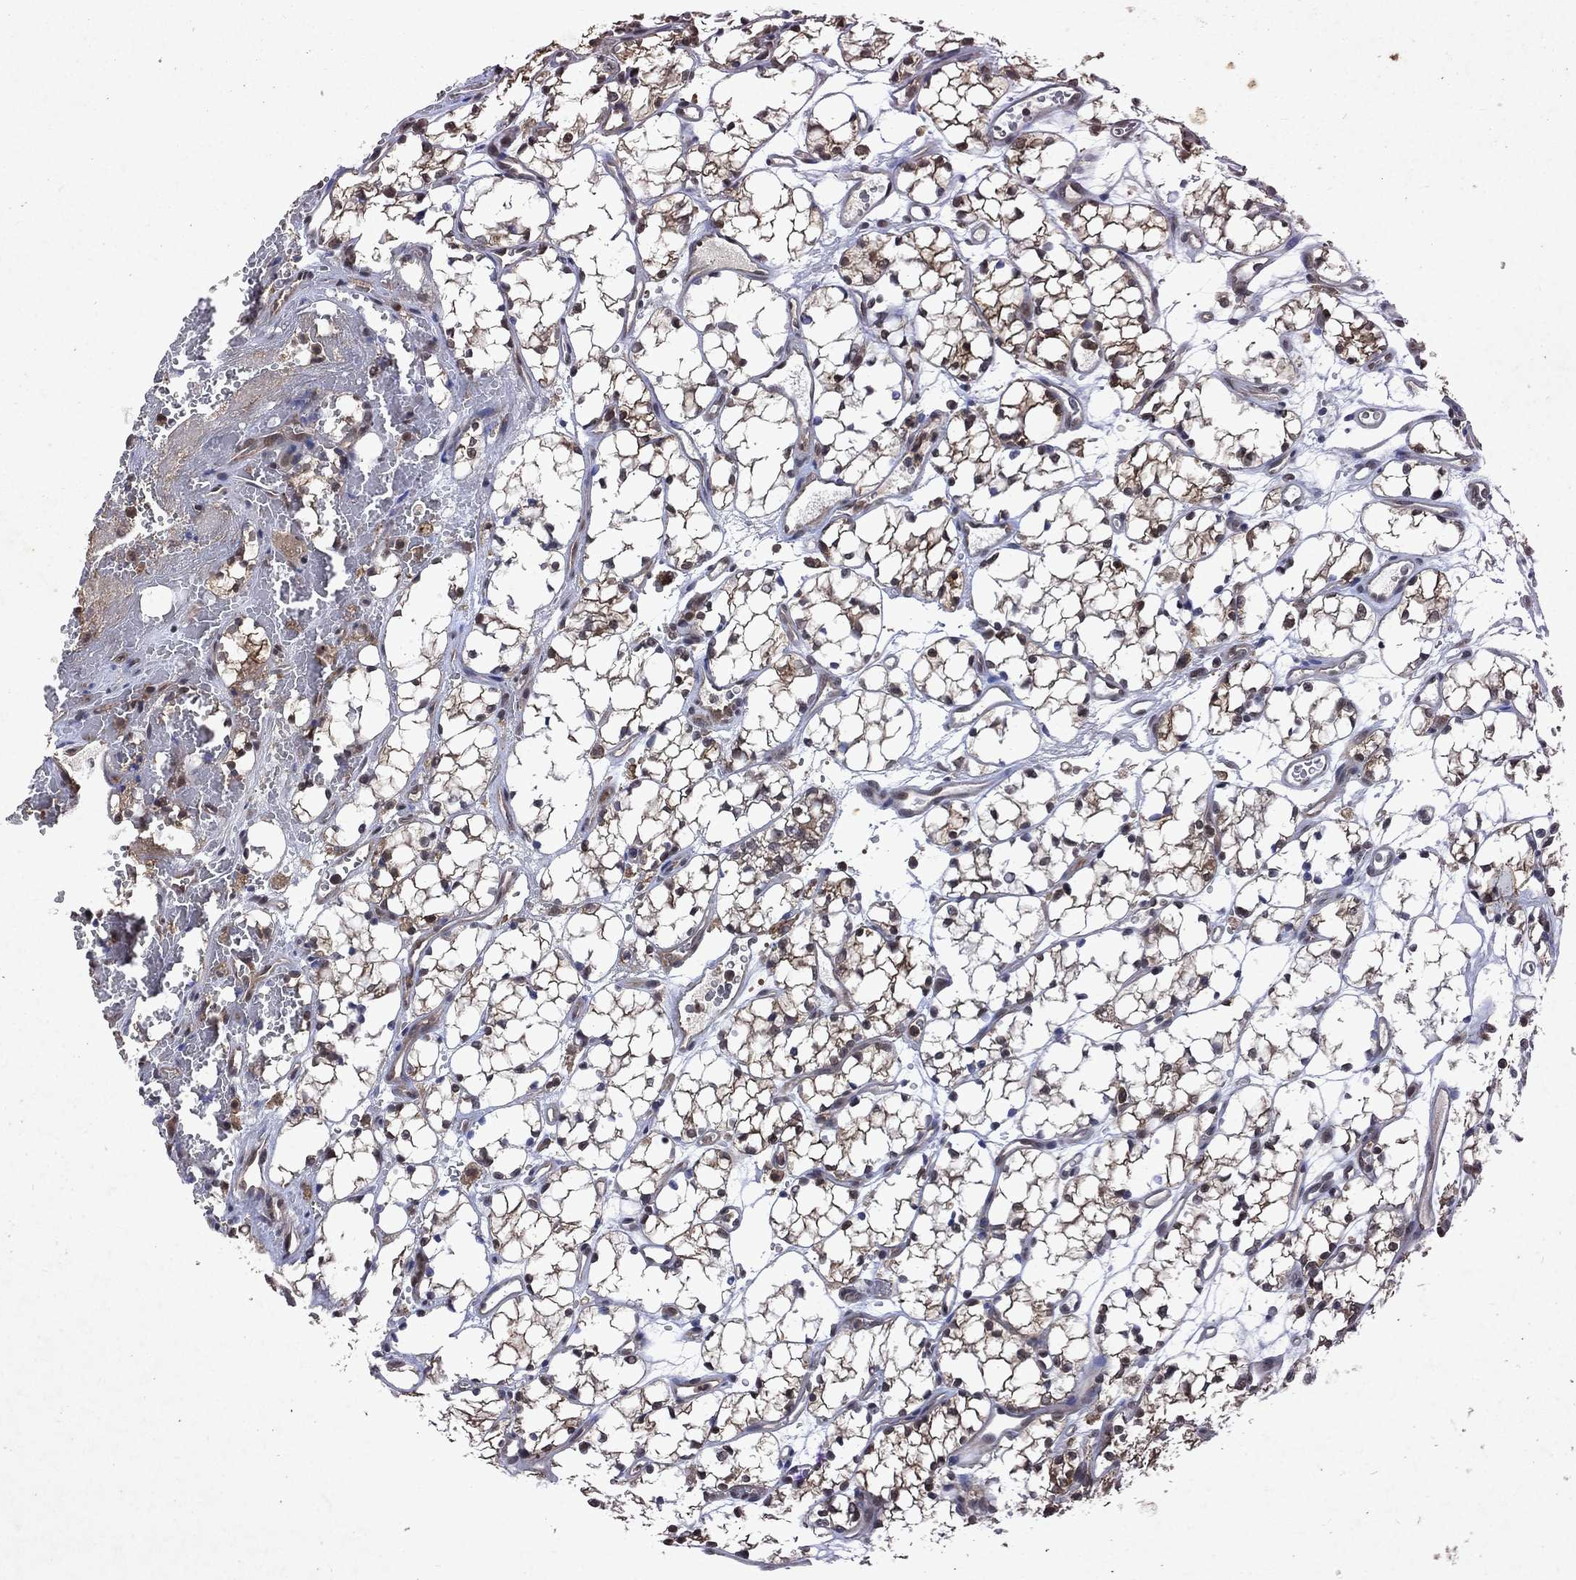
{"staining": {"intensity": "moderate", "quantity": "25%-75%", "location": "cytoplasmic/membranous"}, "tissue": "renal cancer", "cell_type": "Tumor cells", "image_type": "cancer", "snomed": [{"axis": "morphology", "description": "Adenocarcinoma, NOS"}, {"axis": "topography", "description": "Kidney"}], "caption": "This photomicrograph reveals immunohistochemistry staining of renal cancer (adenocarcinoma), with medium moderate cytoplasmic/membranous expression in about 25%-75% of tumor cells.", "gene": "MTAP", "patient": {"sex": "female", "age": 69}}